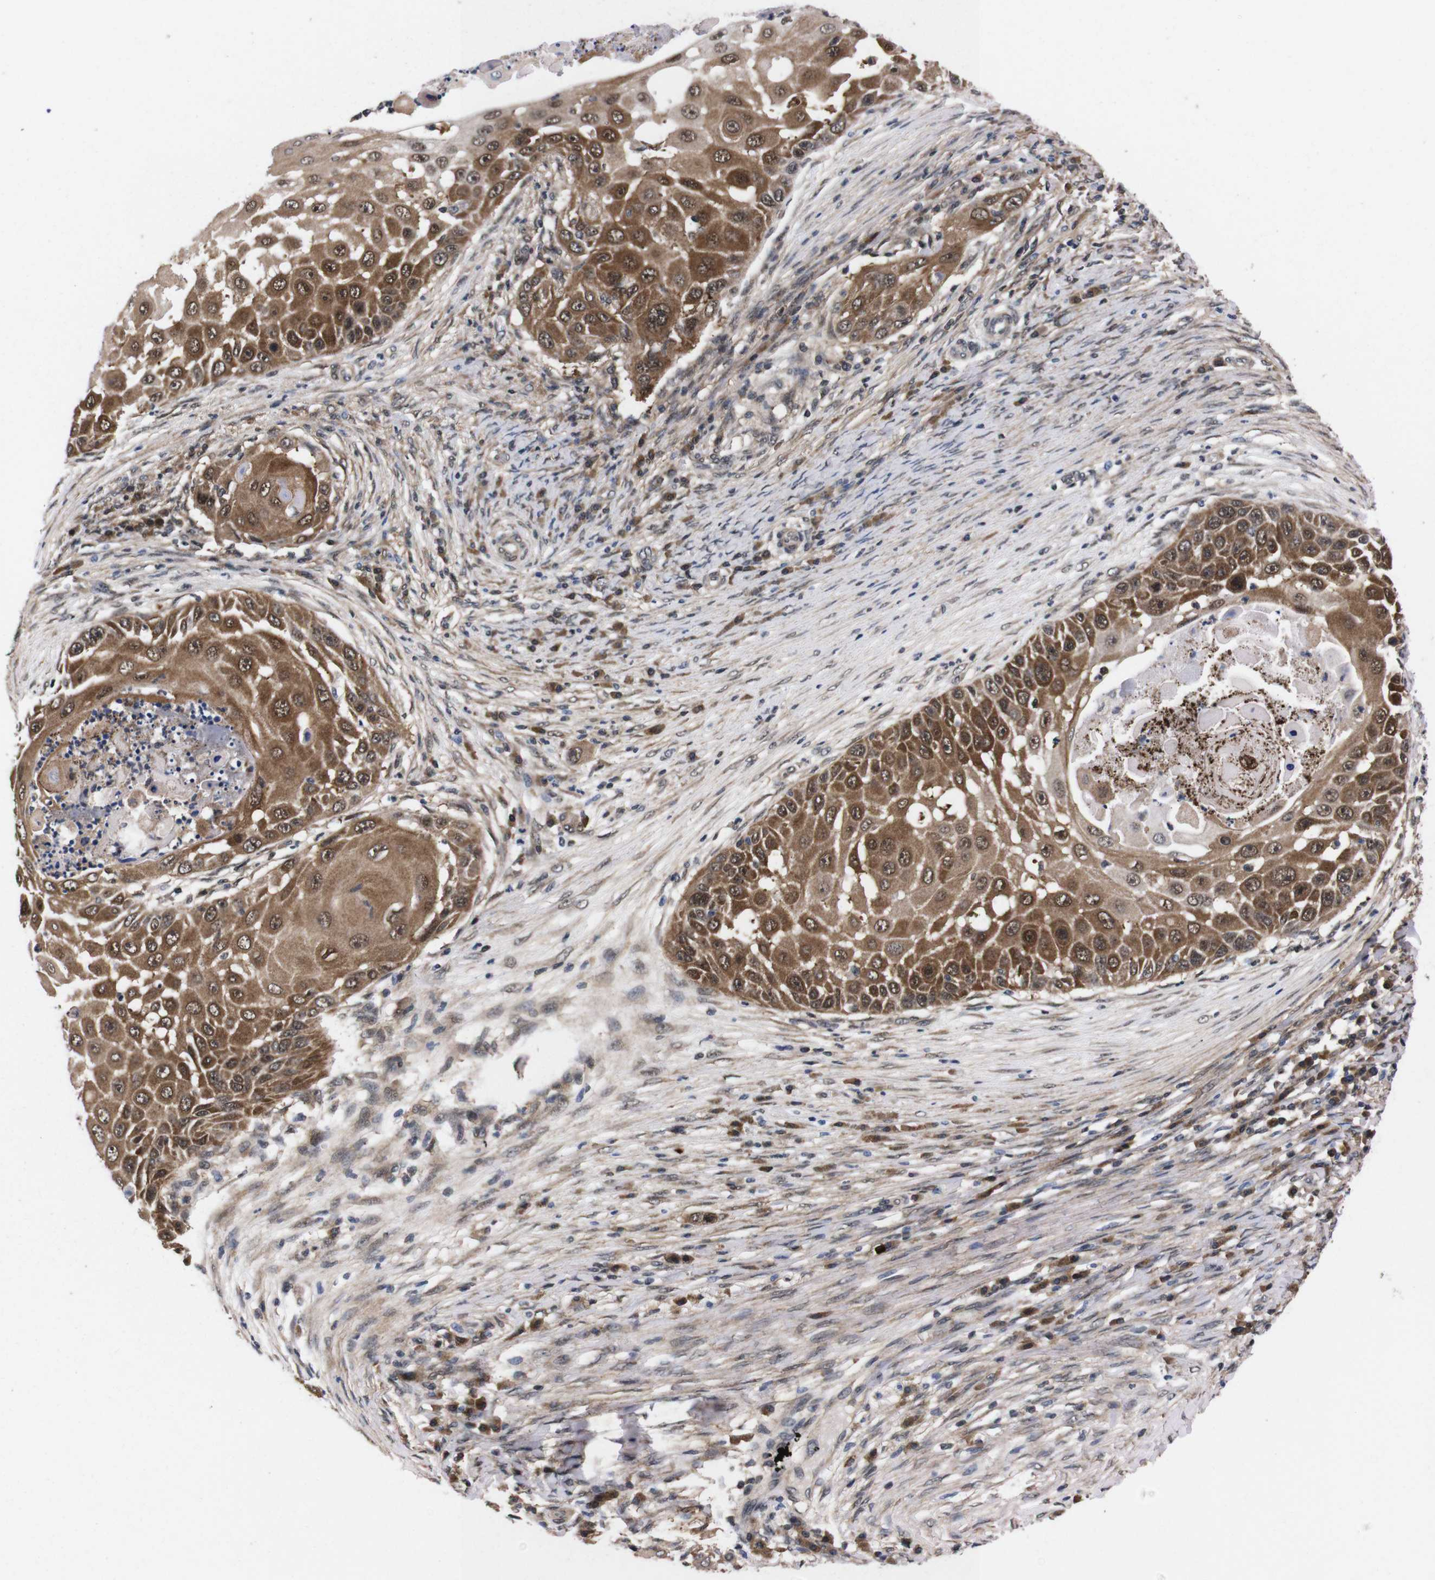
{"staining": {"intensity": "moderate", "quantity": ">75%", "location": "cytoplasmic/membranous,nuclear"}, "tissue": "skin cancer", "cell_type": "Tumor cells", "image_type": "cancer", "snomed": [{"axis": "morphology", "description": "Squamous cell carcinoma, NOS"}, {"axis": "topography", "description": "Skin"}], "caption": "Skin cancer (squamous cell carcinoma) stained with DAB (3,3'-diaminobenzidine) immunohistochemistry shows medium levels of moderate cytoplasmic/membranous and nuclear positivity in approximately >75% of tumor cells.", "gene": "UBQLN2", "patient": {"sex": "female", "age": 44}}